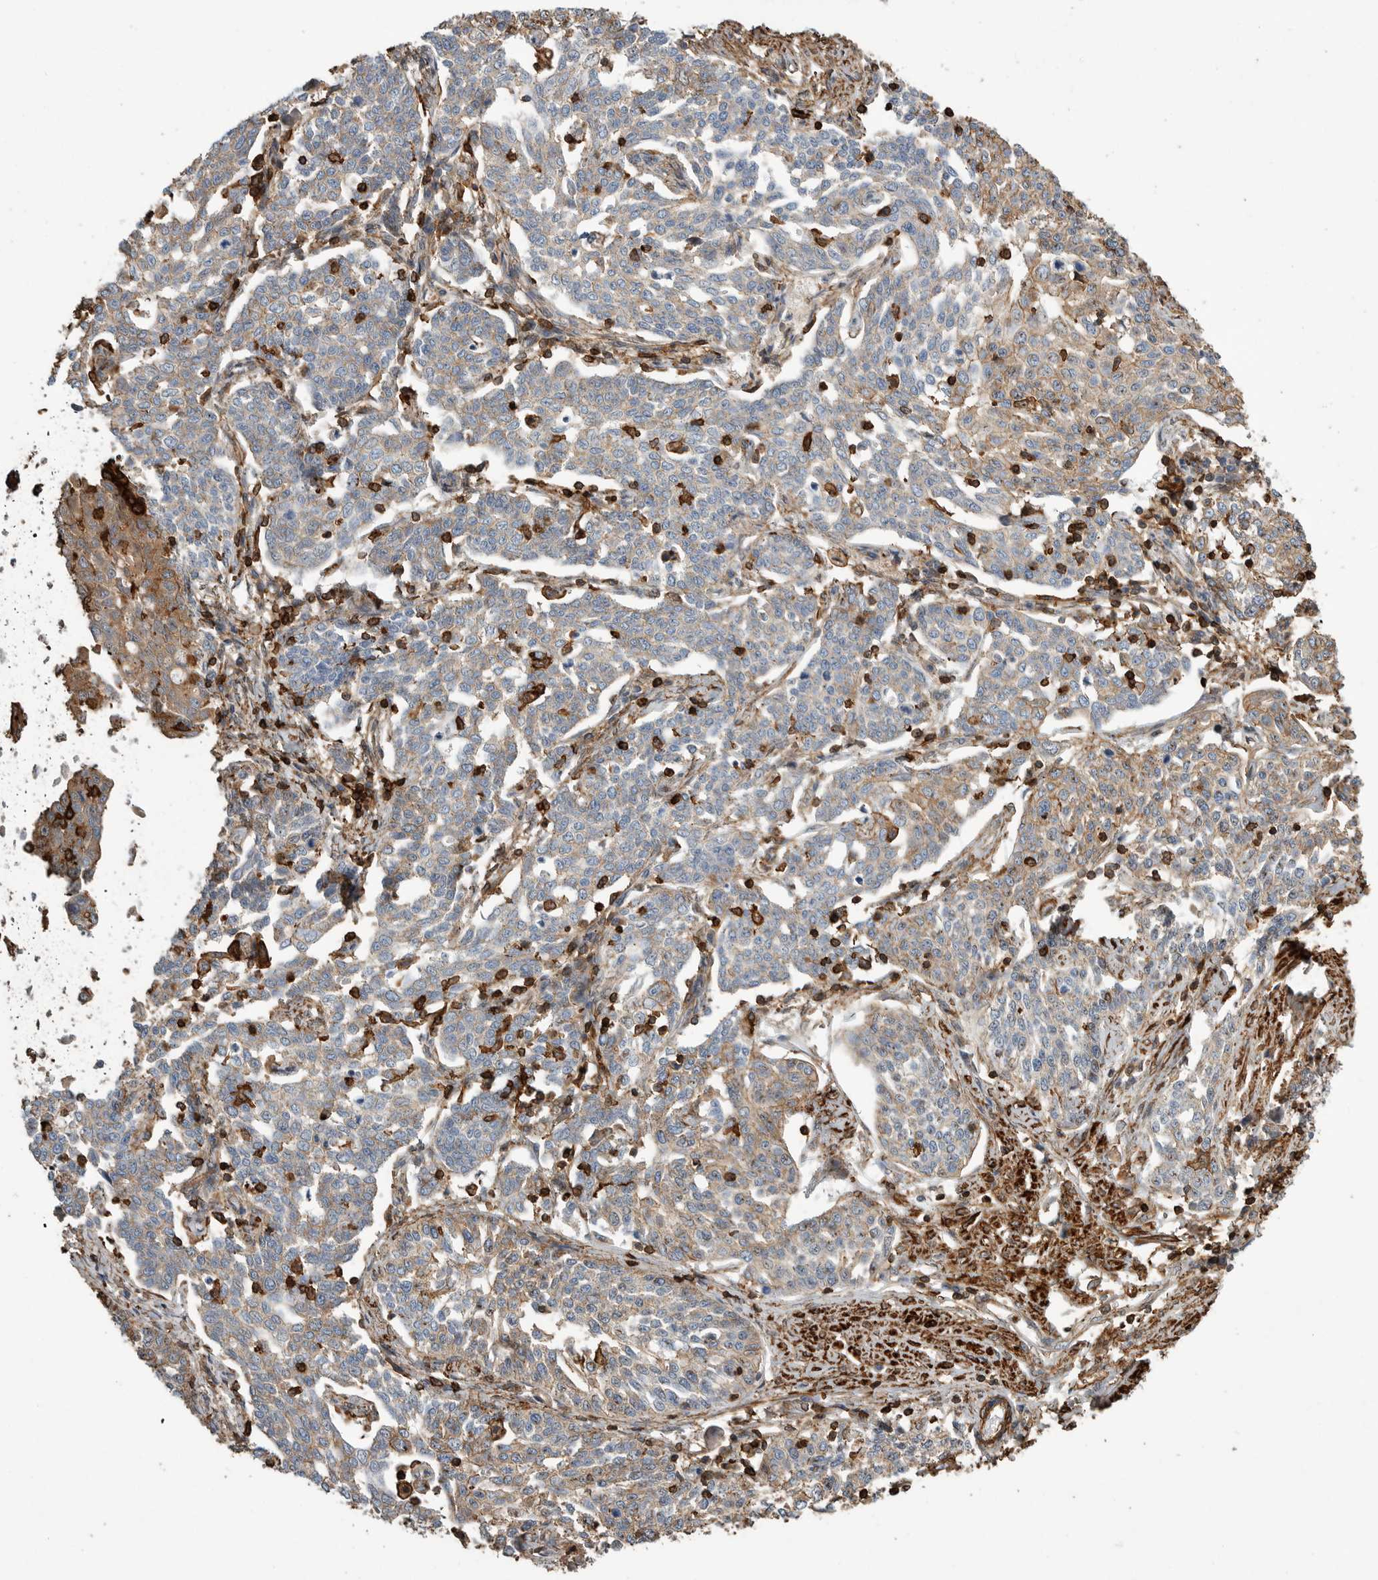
{"staining": {"intensity": "weak", "quantity": "<25%", "location": "cytoplasmic/membranous"}, "tissue": "cervical cancer", "cell_type": "Tumor cells", "image_type": "cancer", "snomed": [{"axis": "morphology", "description": "Squamous cell carcinoma, NOS"}, {"axis": "topography", "description": "Cervix"}], "caption": "This is a micrograph of IHC staining of cervical cancer (squamous cell carcinoma), which shows no staining in tumor cells. (Immunohistochemistry (ihc), brightfield microscopy, high magnification).", "gene": "GPER1", "patient": {"sex": "female", "age": 34}}